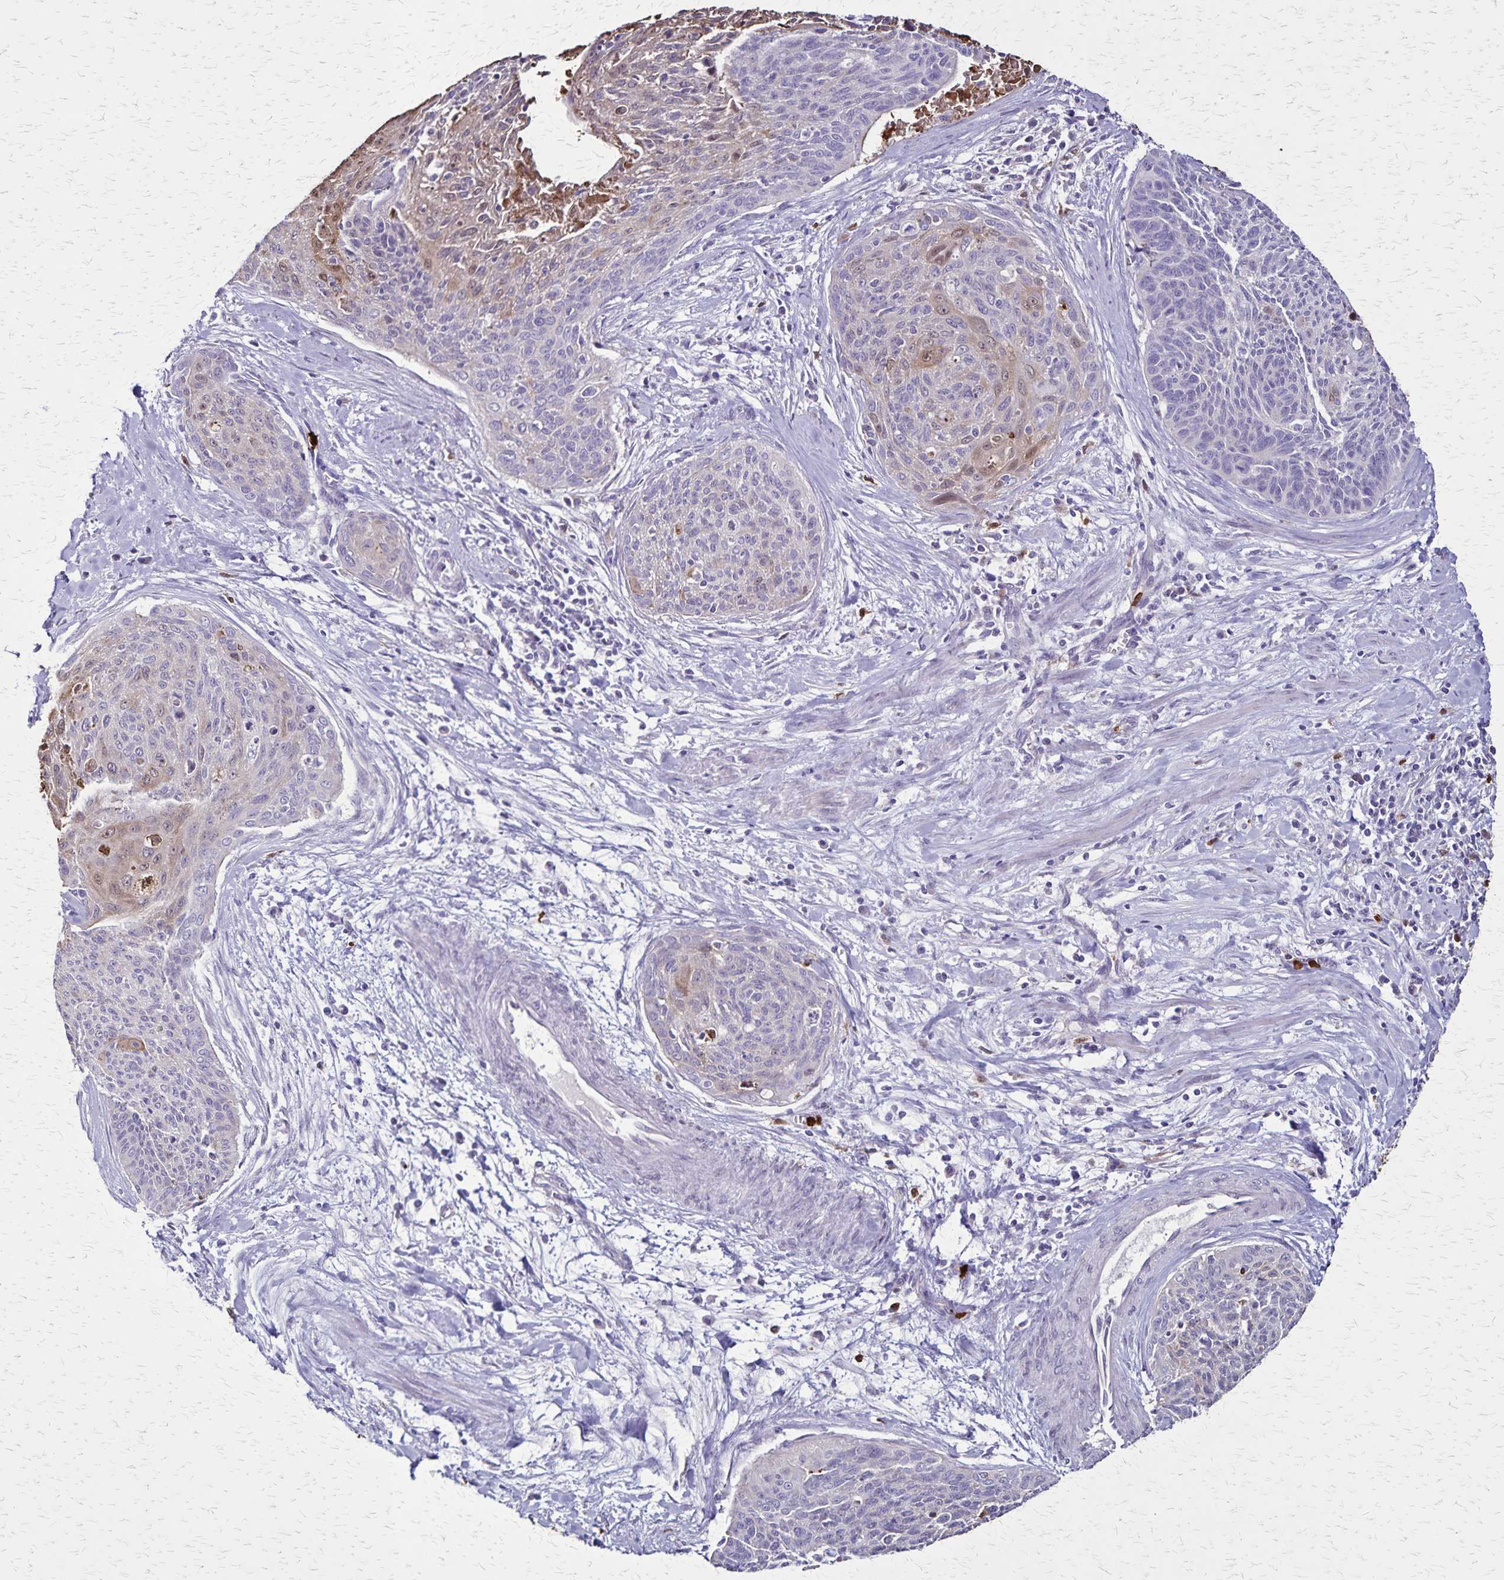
{"staining": {"intensity": "weak", "quantity": "<25%", "location": "cytoplasmic/membranous"}, "tissue": "cervical cancer", "cell_type": "Tumor cells", "image_type": "cancer", "snomed": [{"axis": "morphology", "description": "Squamous cell carcinoma, NOS"}, {"axis": "topography", "description": "Cervix"}], "caption": "This is a histopathology image of immunohistochemistry staining of cervical squamous cell carcinoma, which shows no positivity in tumor cells.", "gene": "ULBP3", "patient": {"sex": "female", "age": 55}}